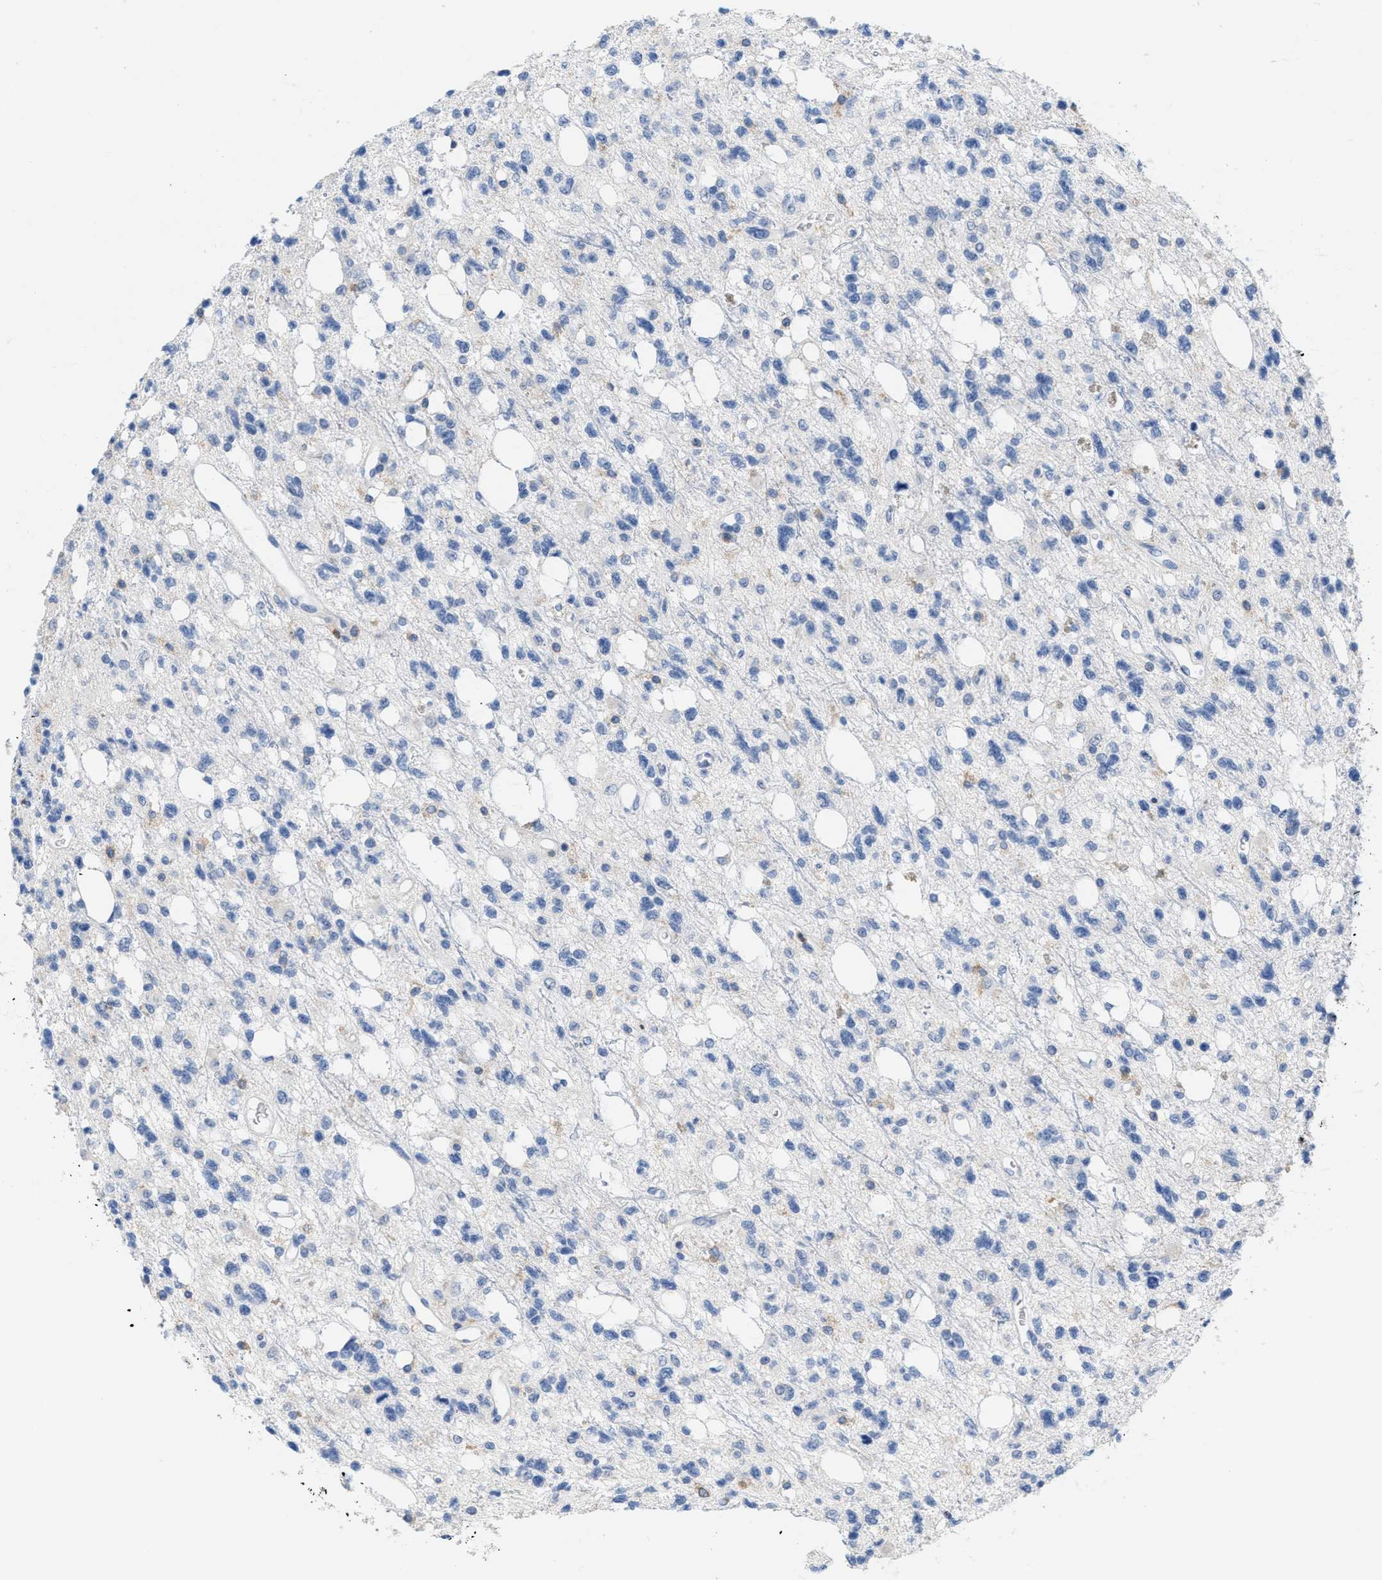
{"staining": {"intensity": "negative", "quantity": "none", "location": "none"}, "tissue": "glioma", "cell_type": "Tumor cells", "image_type": "cancer", "snomed": [{"axis": "morphology", "description": "Glioma, malignant, High grade"}, {"axis": "topography", "description": "Brain"}], "caption": "Tumor cells show no significant staining in malignant glioma (high-grade).", "gene": "IL16", "patient": {"sex": "female", "age": 62}}